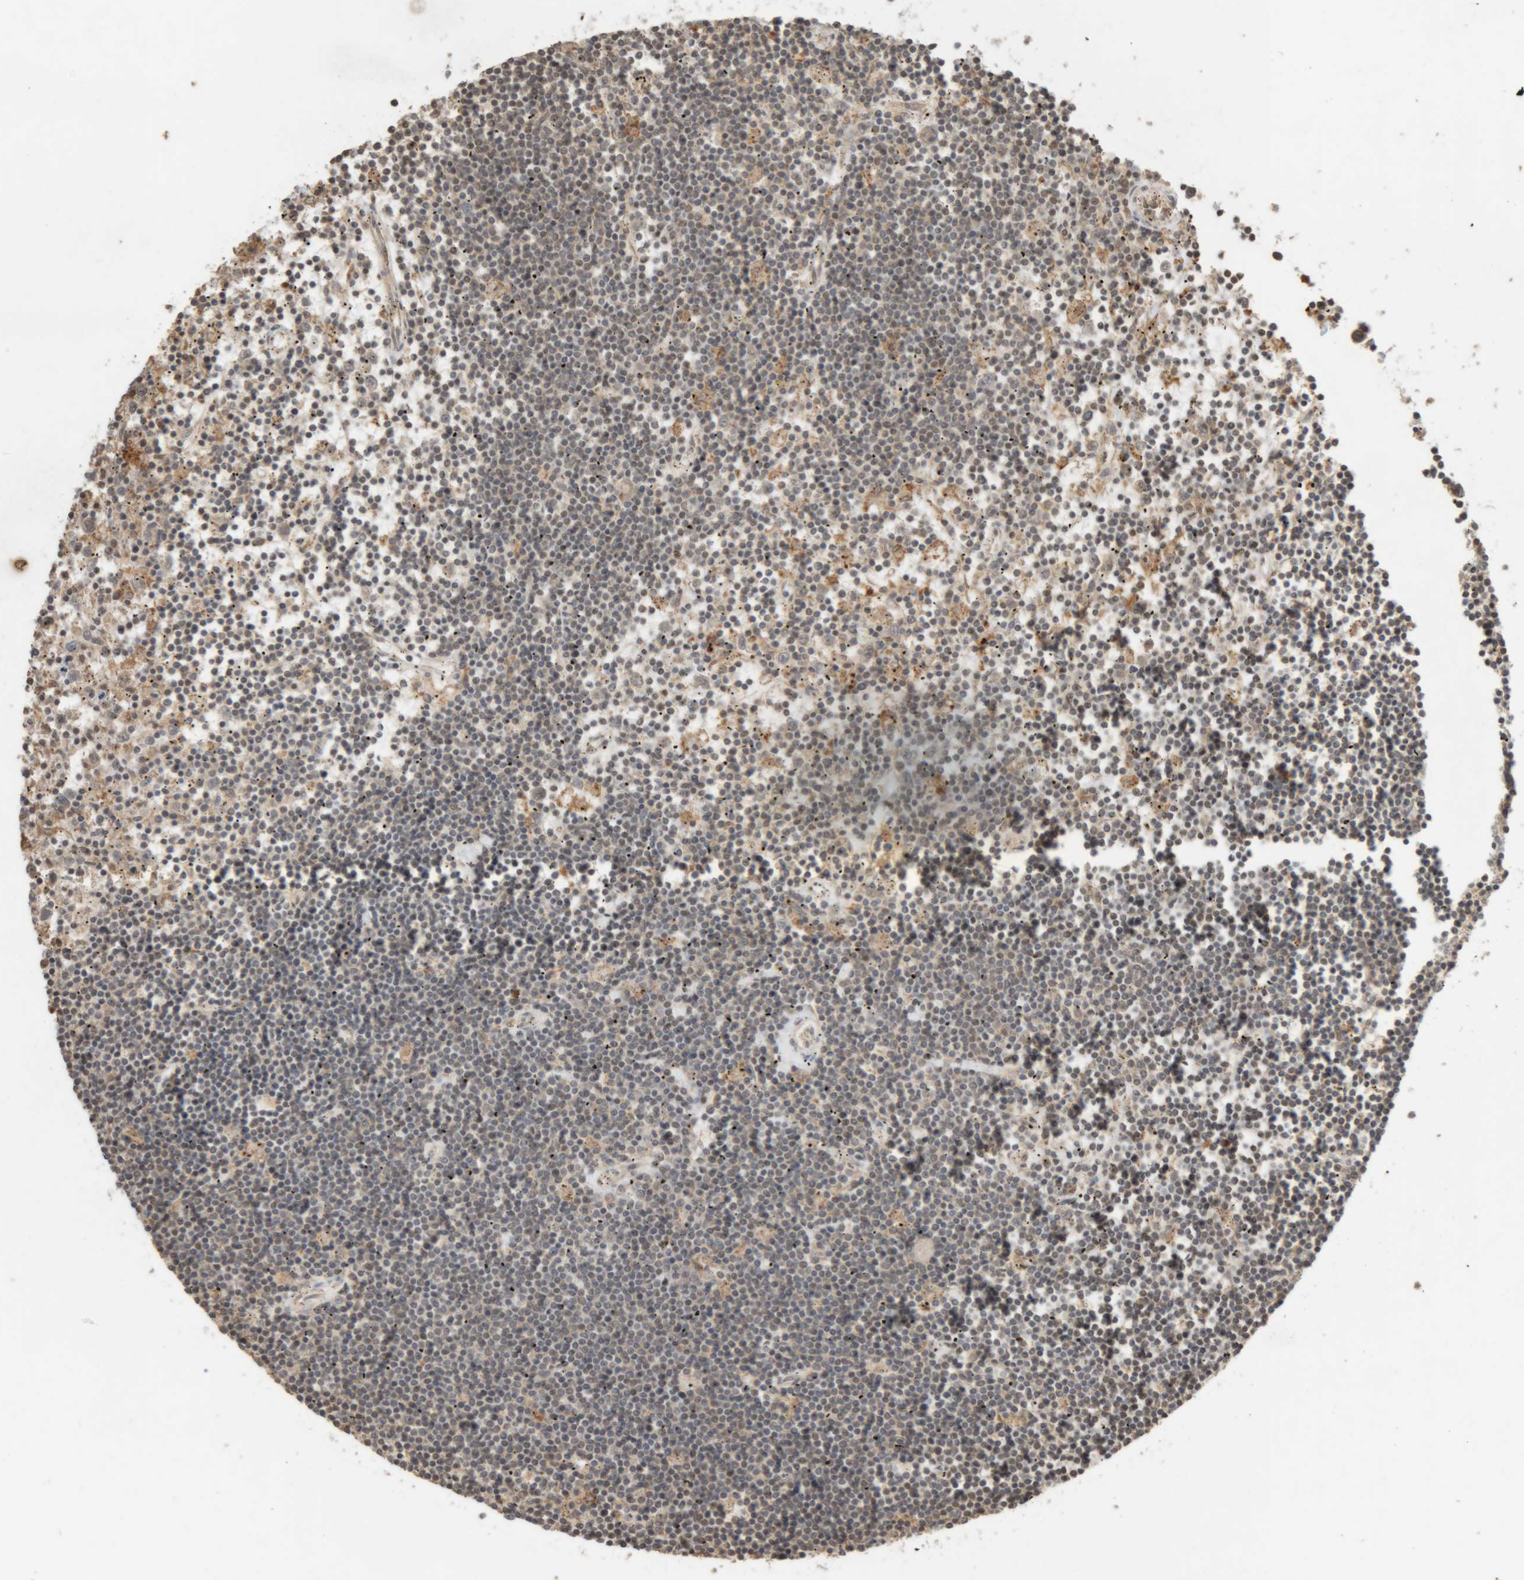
{"staining": {"intensity": "weak", "quantity": "<25%", "location": "nuclear"}, "tissue": "lymphoma", "cell_type": "Tumor cells", "image_type": "cancer", "snomed": [{"axis": "morphology", "description": "Malignant lymphoma, non-Hodgkin's type, Low grade"}, {"axis": "topography", "description": "Spleen"}], "caption": "Low-grade malignant lymphoma, non-Hodgkin's type was stained to show a protein in brown. There is no significant staining in tumor cells.", "gene": "KEAP1", "patient": {"sex": "male", "age": 76}}